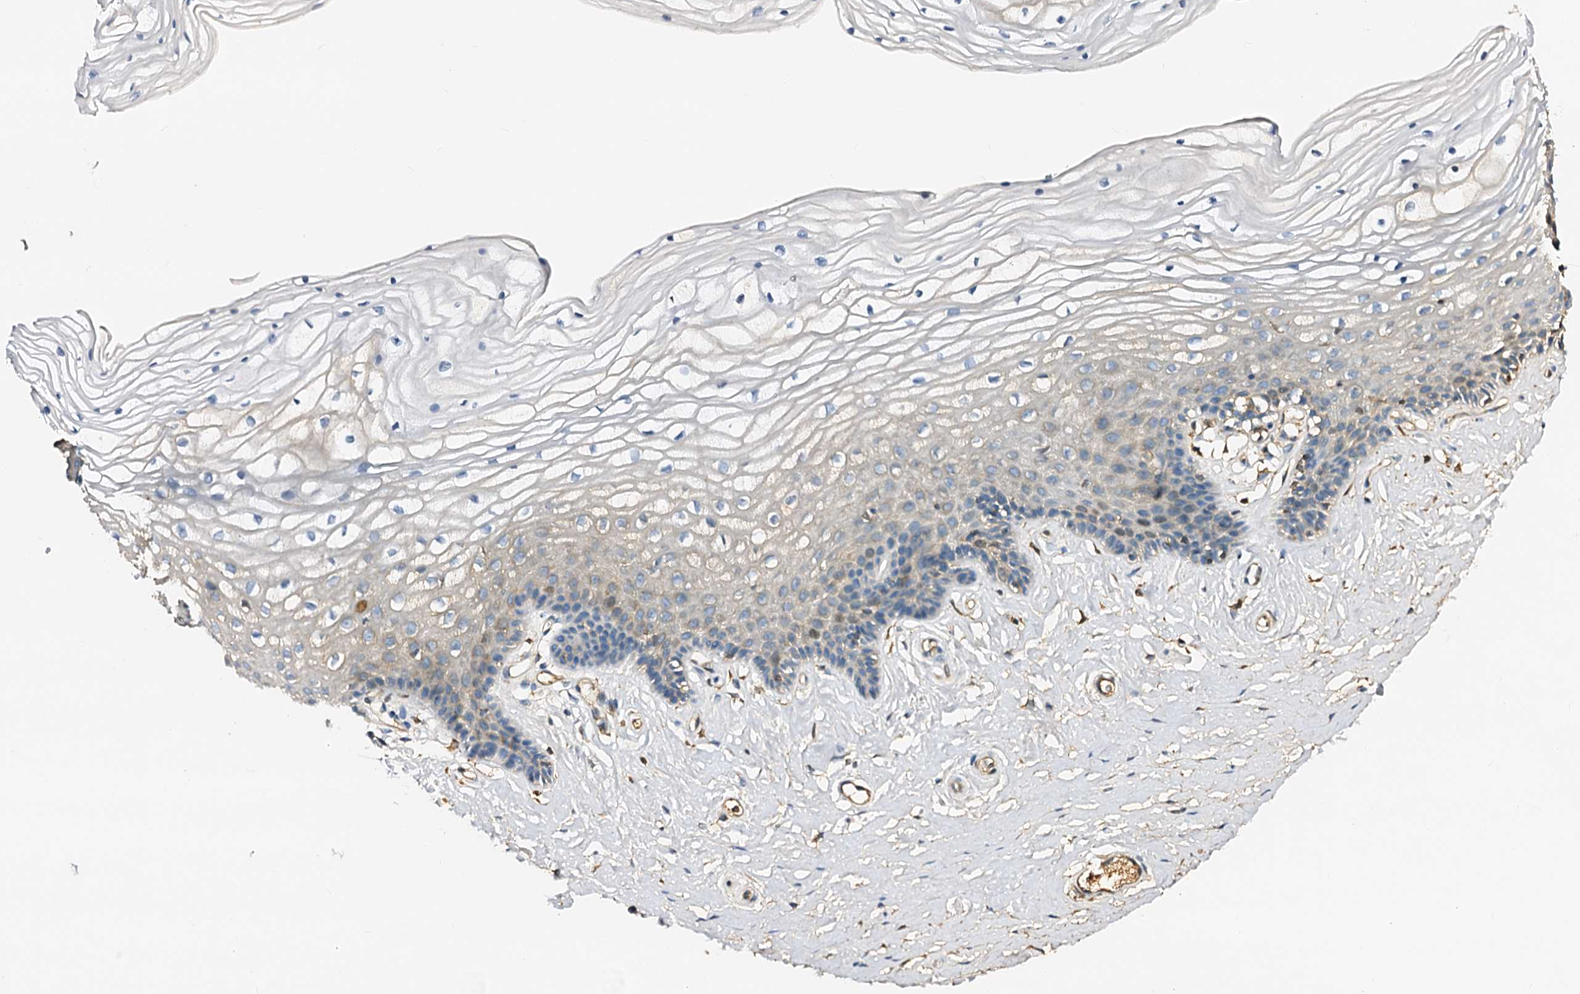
{"staining": {"intensity": "weak", "quantity": "<25%", "location": "cytoplasmic/membranous"}, "tissue": "vagina", "cell_type": "Squamous epithelial cells", "image_type": "normal", "snomed": [{"axis": "morphology", "description": "Normal tissue, NOS"}, {"axis": "topography", "description": "Vagina"}, {"axis": "topography", "description": "Cervix"}], "caption": "A high-resolution image shows immunohistochemistry (IHC) staining of normal vagina, which displays no significant staining in squamous epithelial cells. (DAB (3,3'-diaminobenzidine) immunohistochemistry (IHC) with hematoxylin counter stain).", "gene": "CSKMT", "patient": {"sex": "female", "age": 40}}